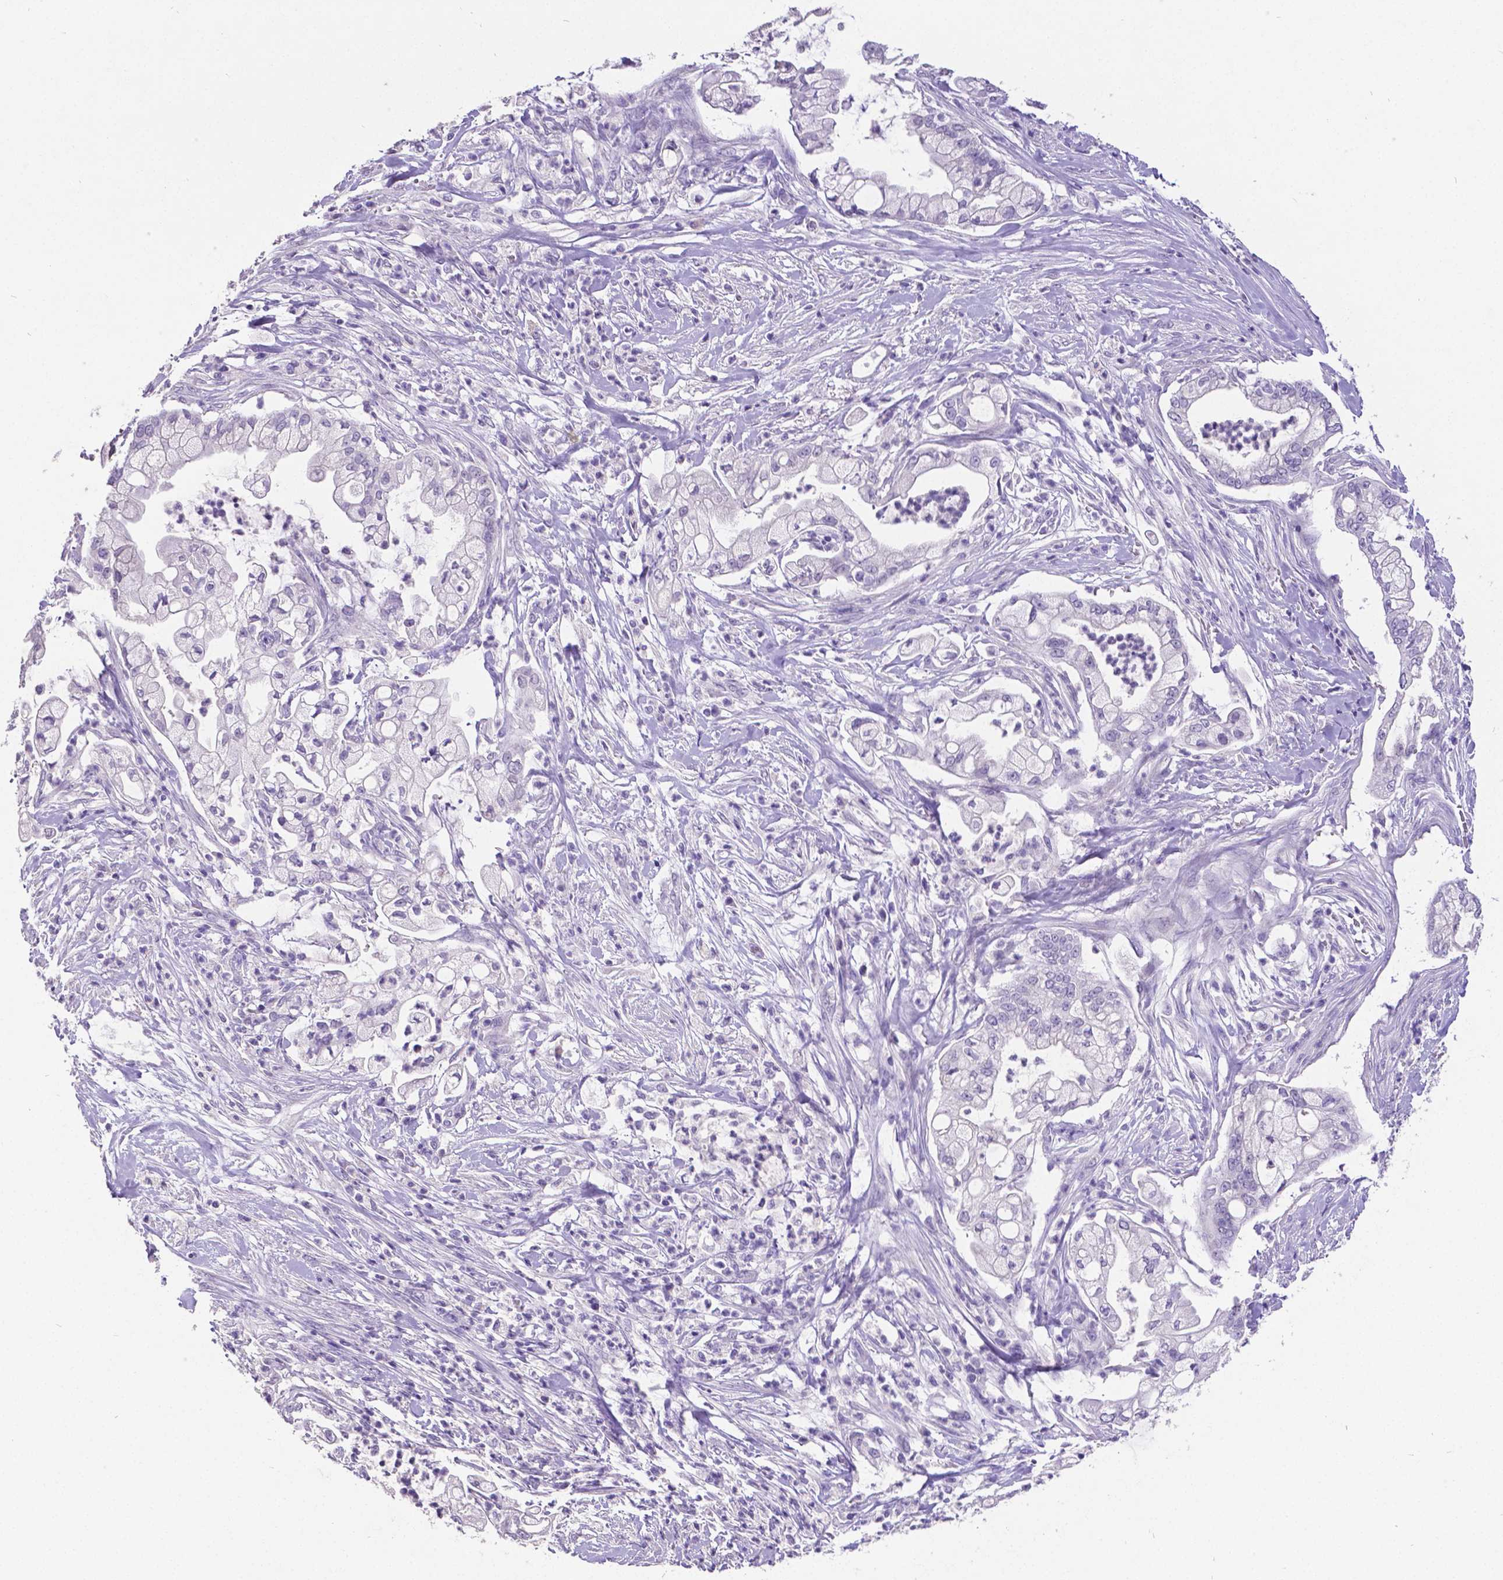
{"staining": {"intensity": "negative", "quantity": "none", "location": "none"}, "tissue": "pancreatic cancer", "cell_type": "Tumor cells", "image_type": "cancer", "snomed": [{"axis": "morphology", "description": "Adenocarcinoma, NOS"}, {"axis": "topography", "description": "Pancreas"}], "caption": "IHC micrograph of human adenocarcinoma (pancreatic) stained for a protein (brown), which exhibits no positivity in tumor cells.", "gene": "SATB2", "patient": {"sex": "female", "age": 69}}